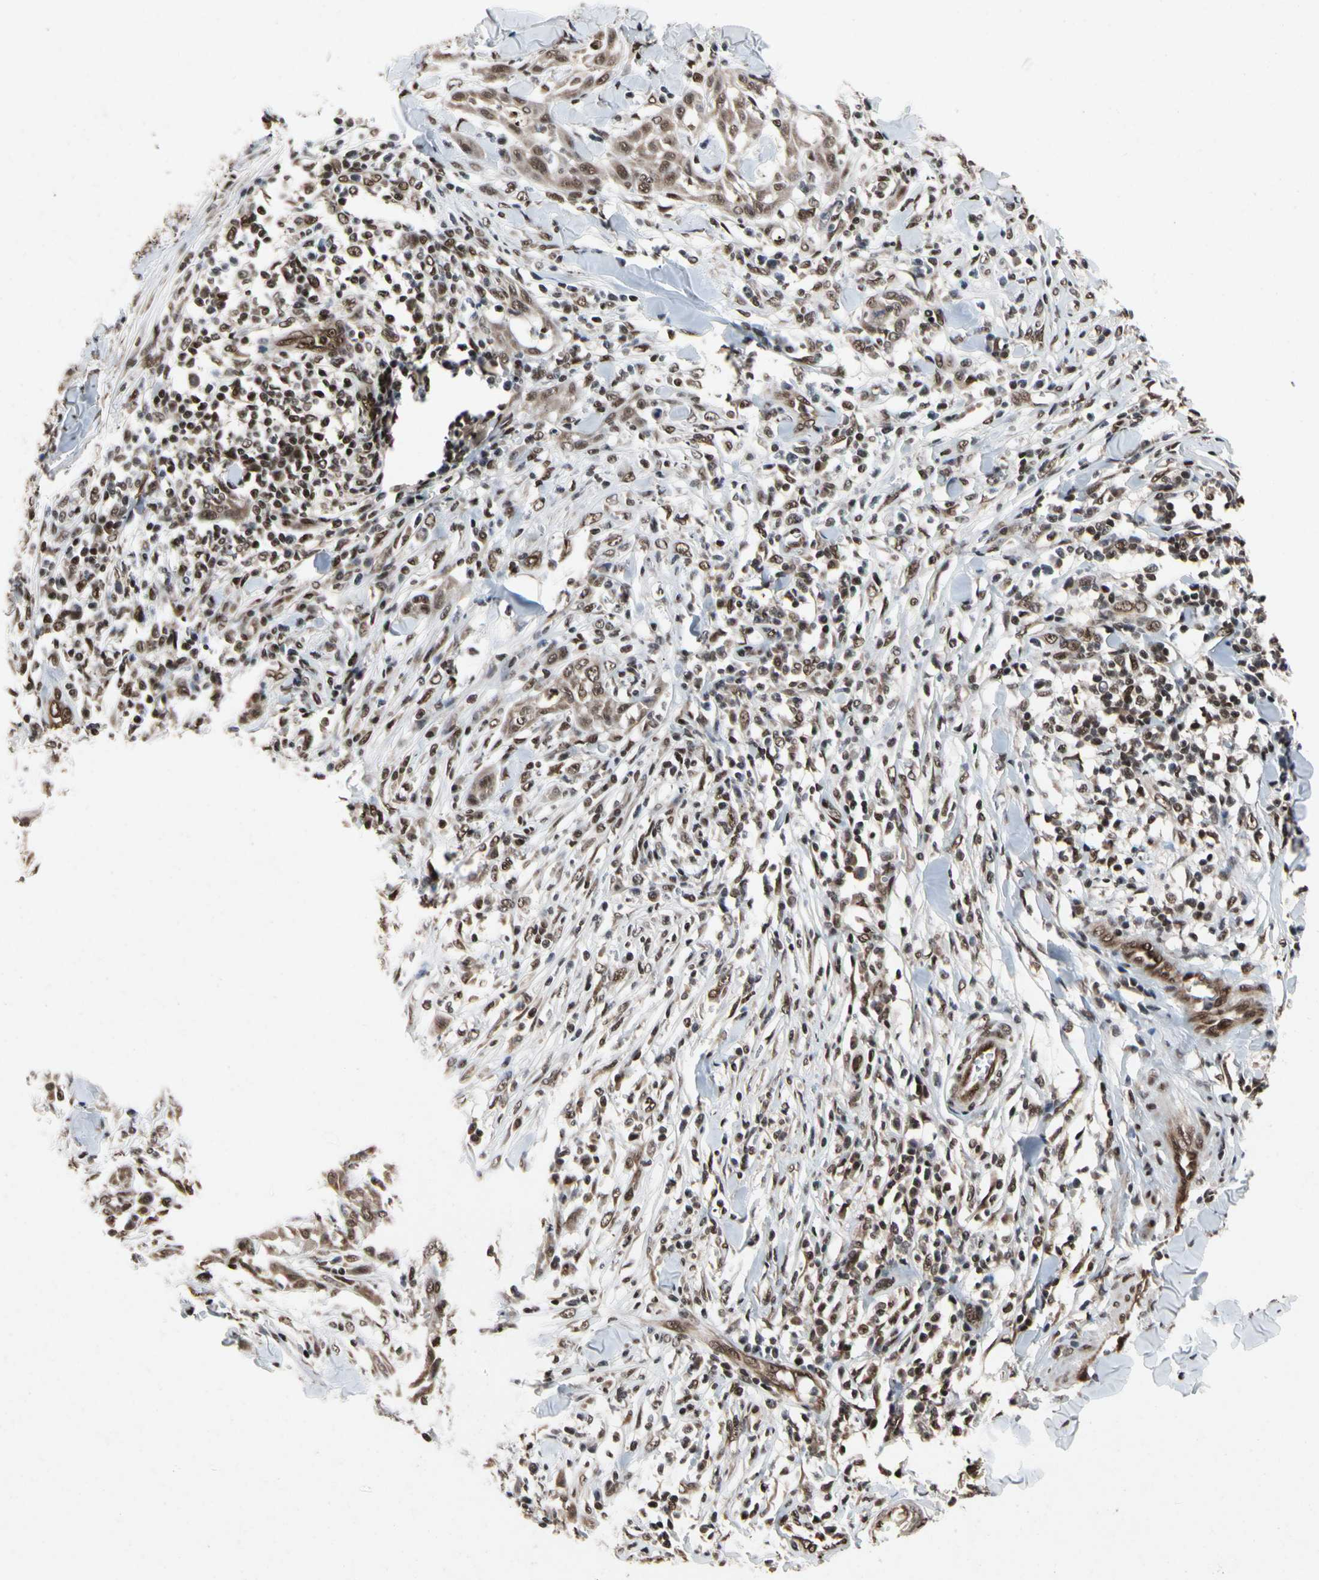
{"staining": {"intensity": "moderate", "quantity": ">75%", "location": "cytoplasmic/membranous,nuclear"}, "tissue": "skin cancer", "cell_type": "Tumor cells", "image_type": "cancer", "snomed": [{"axis": "morphology", "description": "Squamous cell carcinoma, NOS"}, {"axis": "topography", "description": "Skin"}], "caption": "Protein expression by immunohistochemistry (IHC) exhibits moderate cytoplasmic/membranous and nuclear expression in about >75% of tumor cells in skin squamous cell carcinoma.", "gene": "FAM98B", "patient": {"sex": "male", "age": 24}}